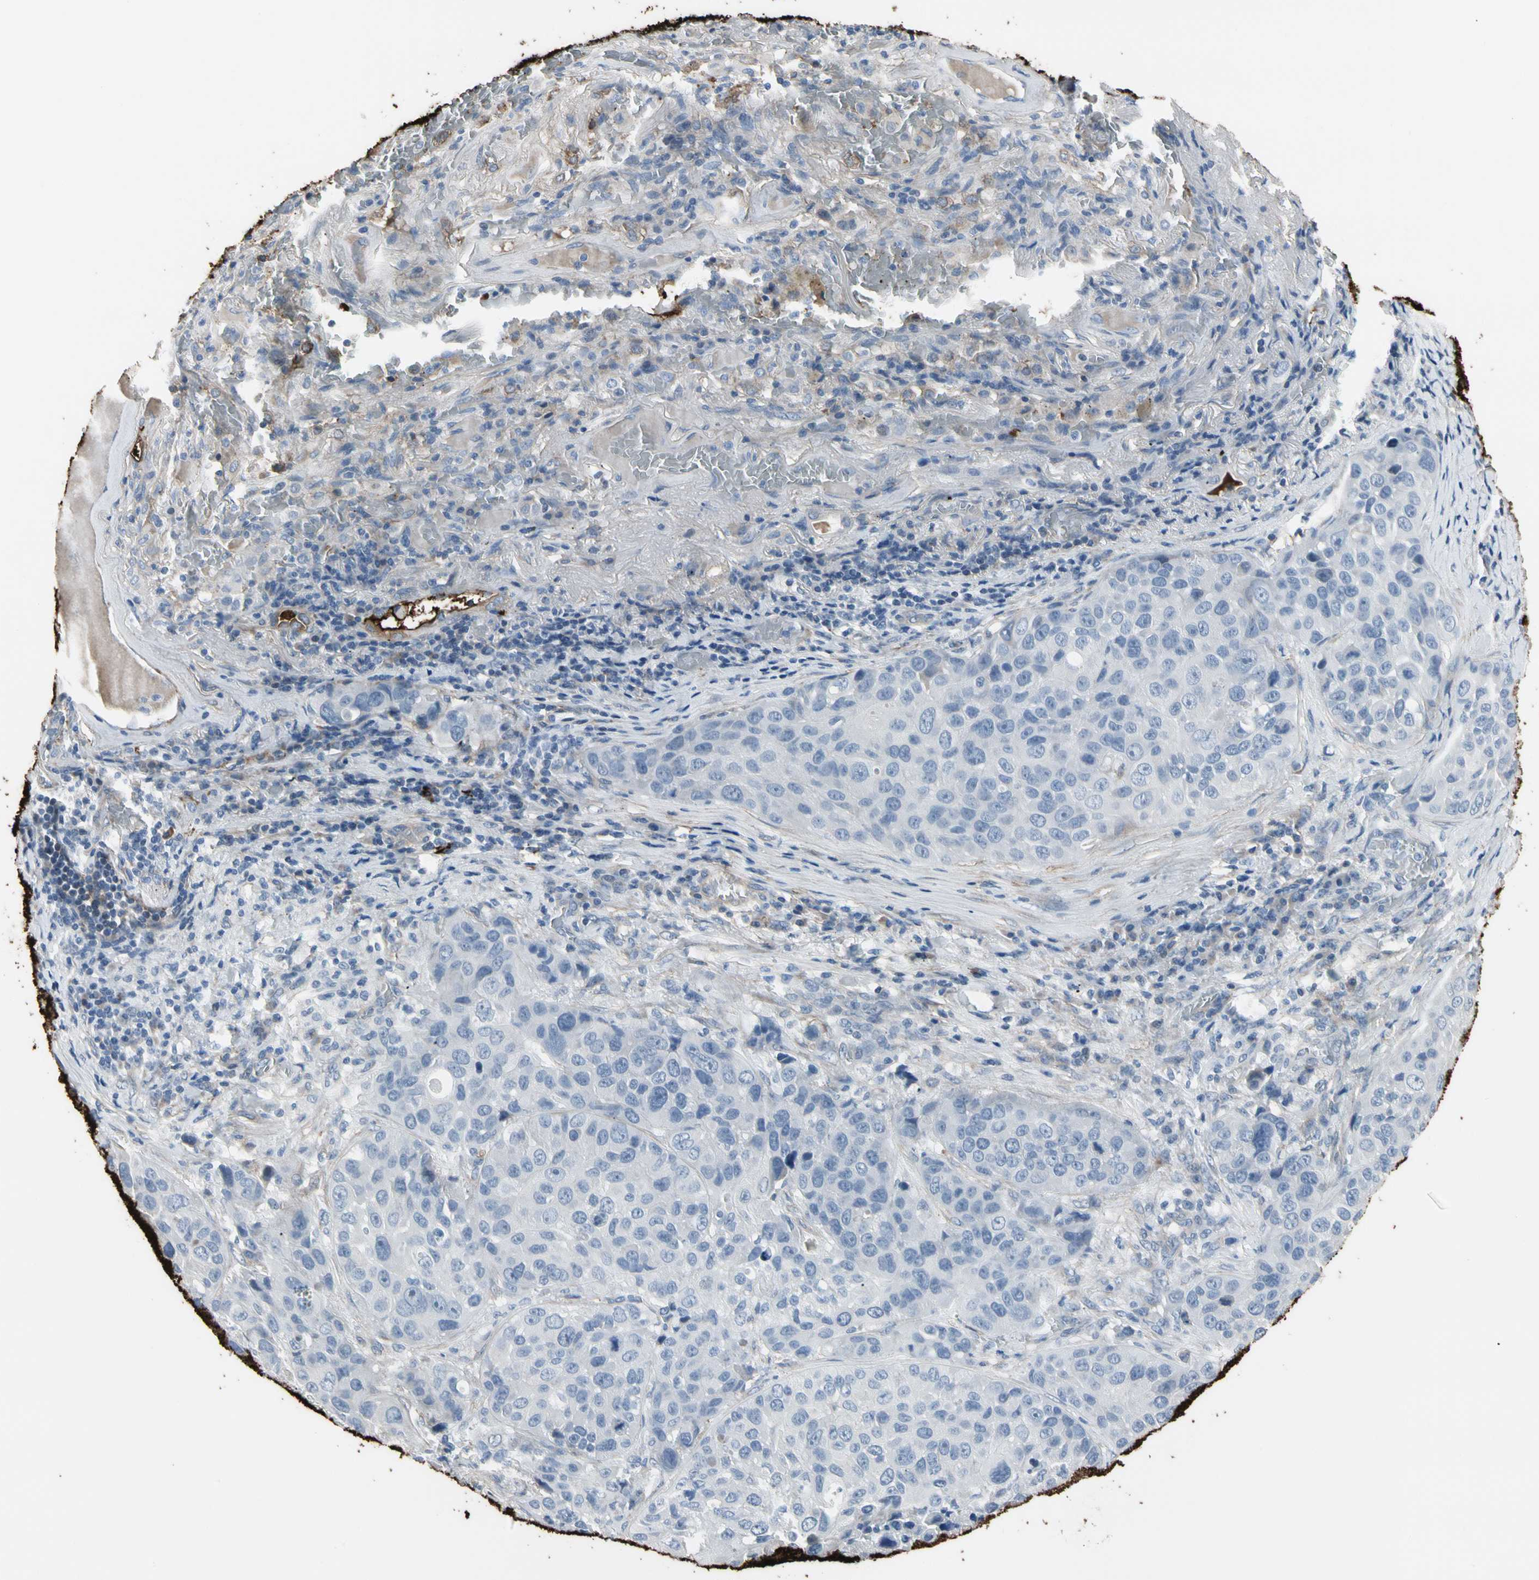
{"staining": {"intensity": "negative", "quantity": "none", "location": "none"}, "tissue": "lung cancer", "cell_type": "Tumor cells", "image_type": "cancer", "snomed": [{"axis": "morphology", "description": "Squamous cell carcinoma, NOS"}, {"axis": "topography", "description": "Lung"}], "caption": "IHC of lung cancer (squamous cell carcinoma) exhibits no positivity in tumor cells.", "gene": "PIGR", "patient": {"sex": "male", "age": 57}}